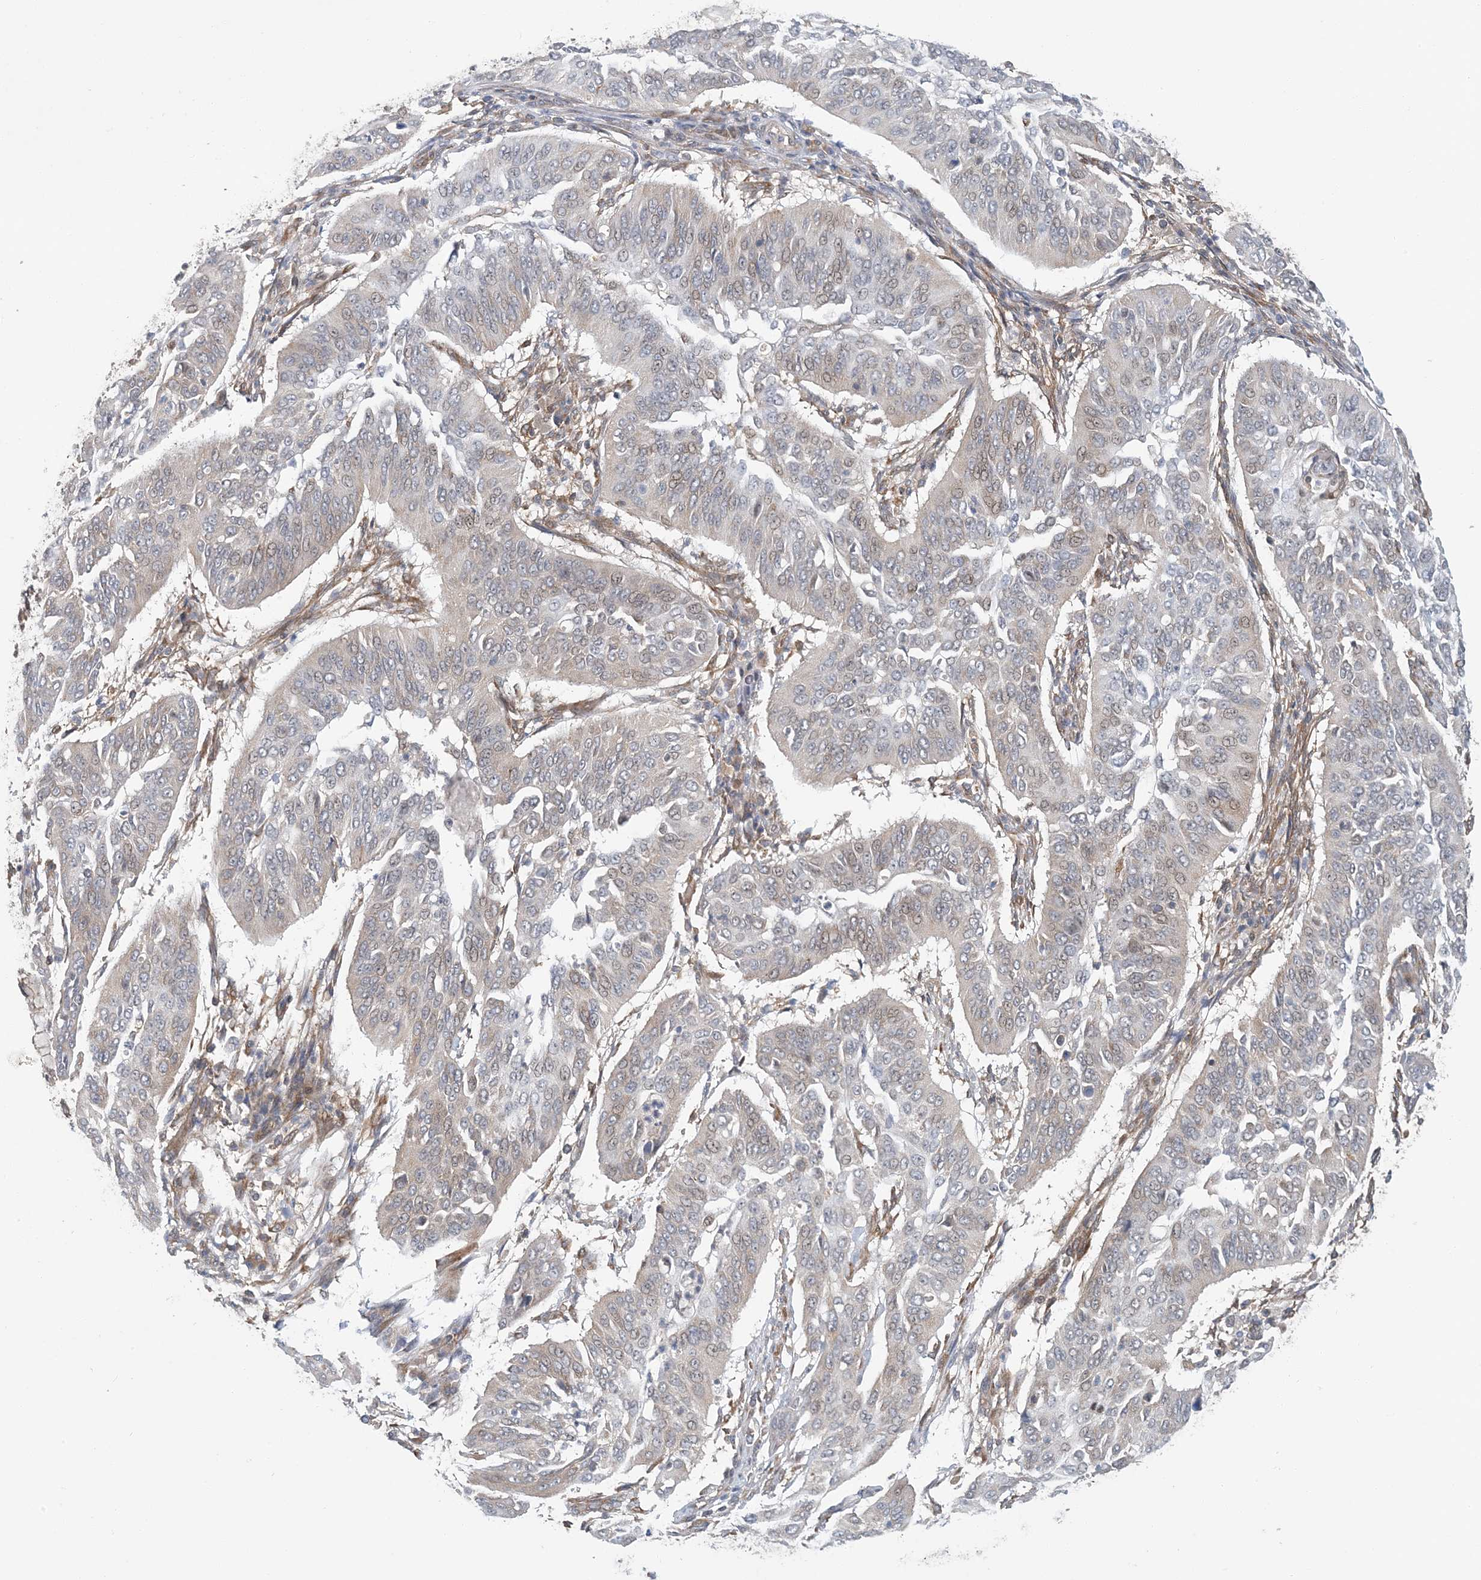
{"staining": {"intensity": "weak", "quantity": "<25%", "location": "cytoplasmic/membranous"}, "tissue": "cervical cancer", "cell_type": "Tumor cells", "image_type": "cancer", "snomed": [{"axis": "morphology", "description": "Normal tissue, NOS"}, {"axis": "morphology", "description": "Squamous cell carcinoma, NOS"}, {"axis": "topography", "description": "Cervix"}], "caption": "An immunohistochemistry histopathology image of squamous cell carcinoma (cervical) is shown. There is no staining in tumor cells of squamous cell carcinoma (cervical).", "gene": "ATP13A2", "patient": {"sex": "female", "age": 39}}